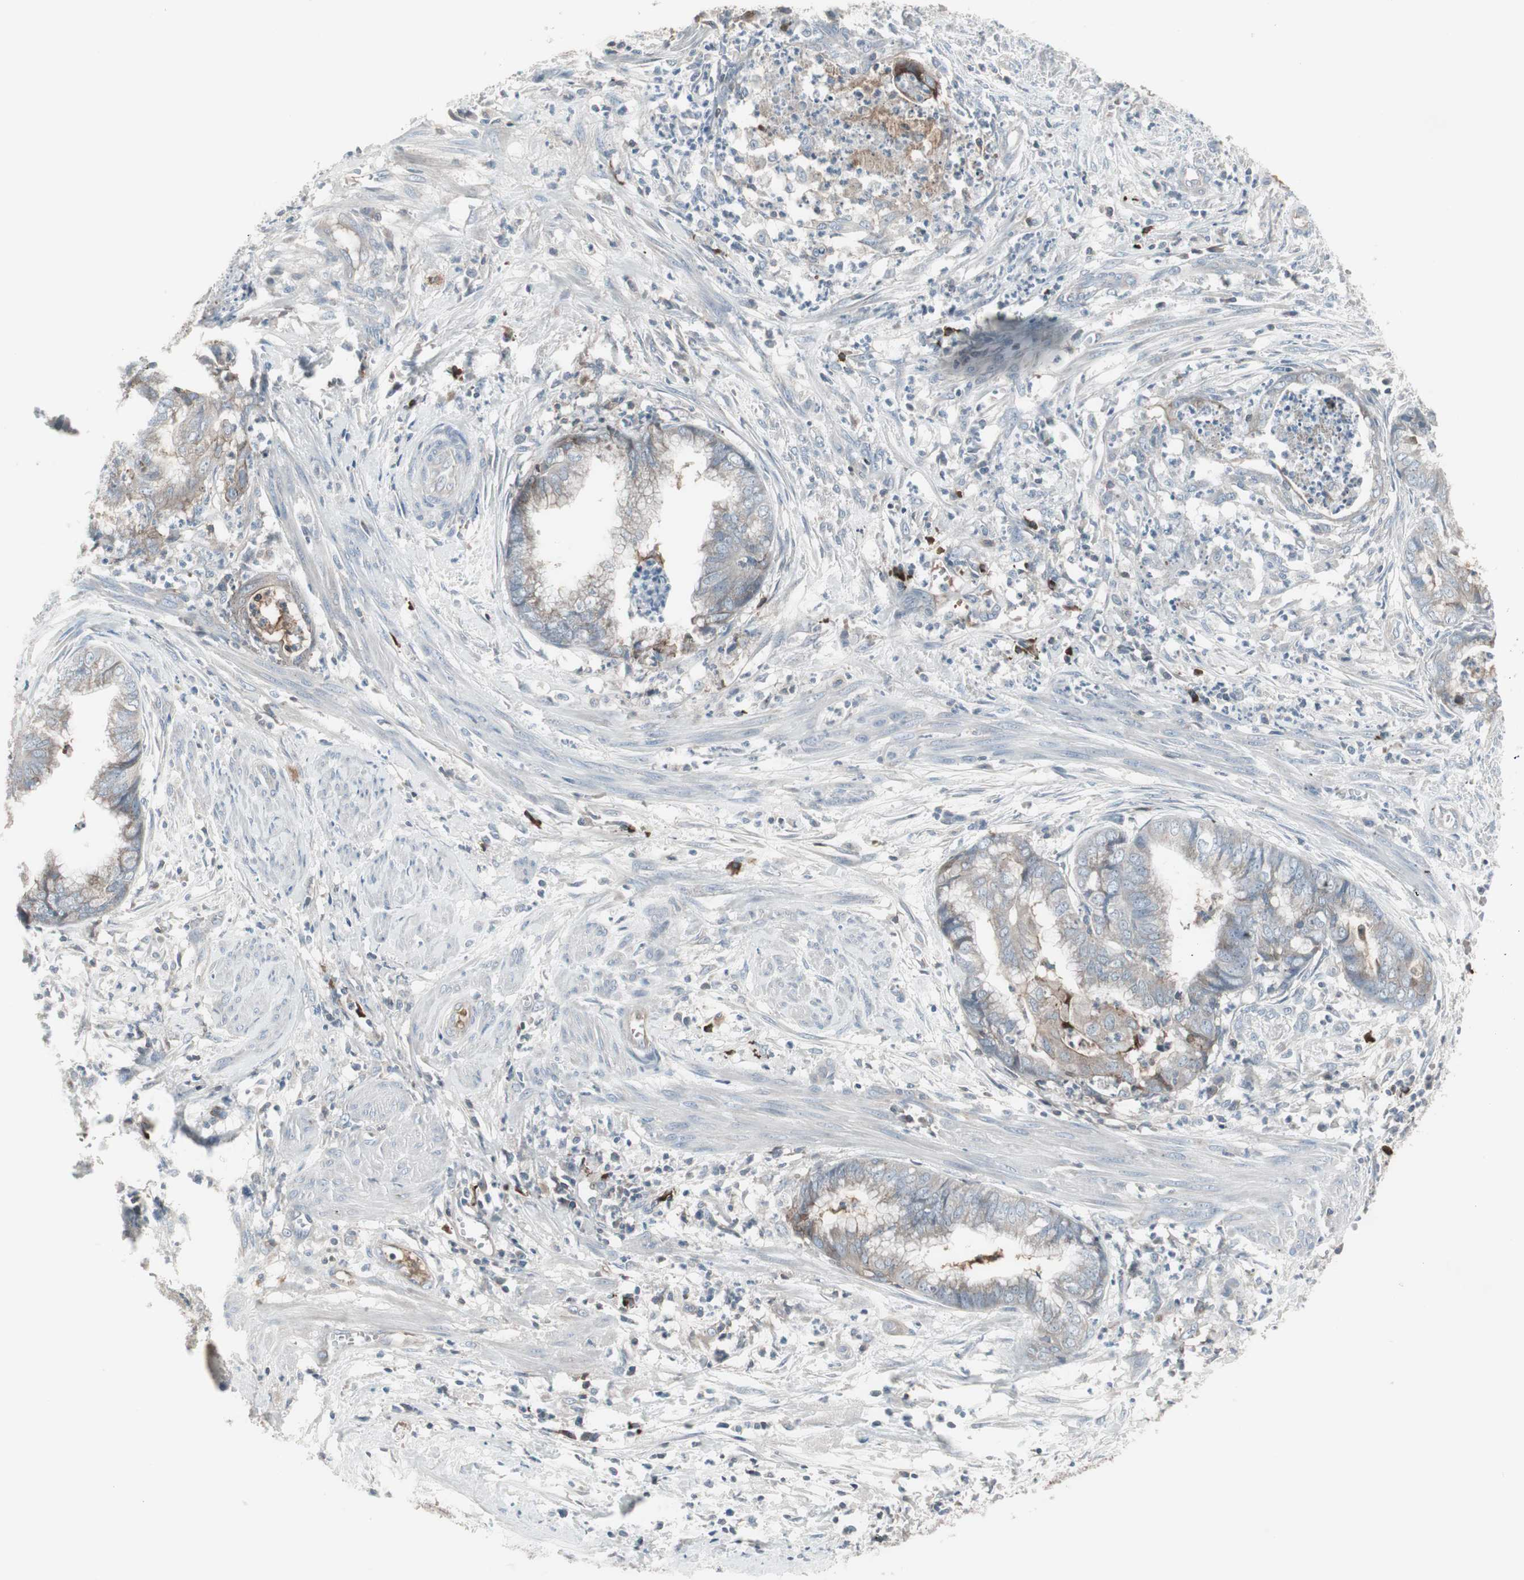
{"staining": {"intensity": "weak", "quantity": "25%-75%", "location": "cytoplasmic/membranous"}, "tissue": "endometrial cancer", "cell_type": "Tumor cells", "image_type": "cancer", "snomed": [{"axis": "morphology", "description": "Necrosis, NOS"}, {"axis": "morphology", "description": "Adenocarcinoma, NOS"}, {"axis": "topography", "description": "Endometrium"}], "caption": "Immunohistochemical staining of endometrial cancer demonstrates weak cytoplasmic/membranous protein staining in approximately 25%-75% of tumor cells. The staining was performed using DAB (3,3'-diaminobenzidine), with brown indicating positive protein expression. Nuclei are stained blue with hematoxylin.", "gene": "ZSCAN32", "patient": {"sex": "female", "age": 79}}